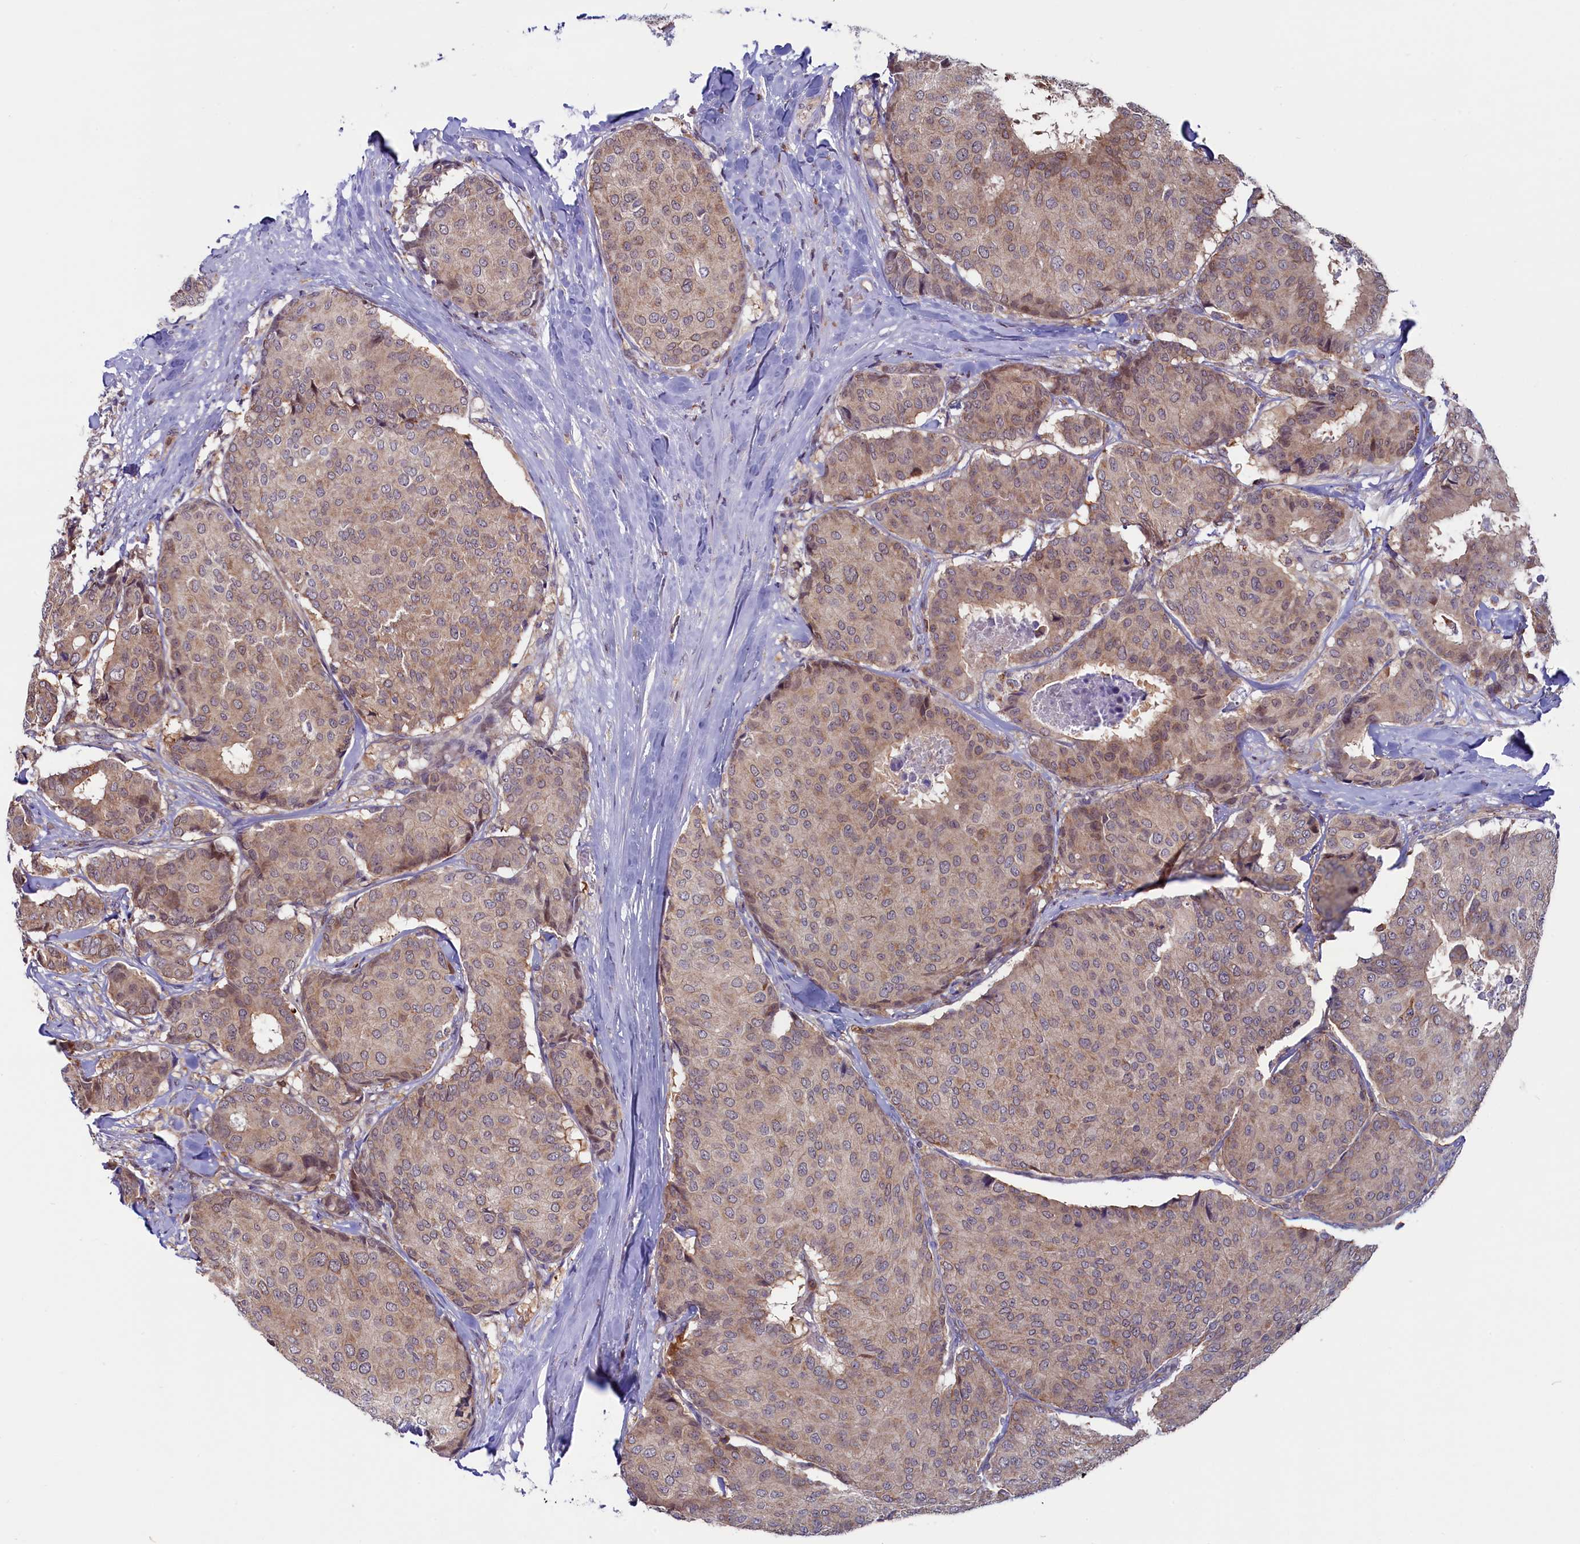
{"staining": {"intensity": "weak", "quantity": ">75%", "location": "cytoplasmic/membranous"}, "tissue": "breast cancer", "cell_type": "Tumor cells", "image_type": "cancer", "snomed": [{"axis": "morphology", "description": "Duct carcinoma"}, {"axis": "topography", "description": "Breast"}], "caption": "Brown immunohistochemical staining in human breast cancer (invasive ductal carcinoma) demonstrates weak cytoplasmic/membranous positivity in approximately >75% of tumor cells. (Stains: DAB in brown, nuclei in blue, Microscopy: brightfield microscopy at high magnification).", "gene": "CIAPIN1", "patient": {"sex": "female", "age": 75}}